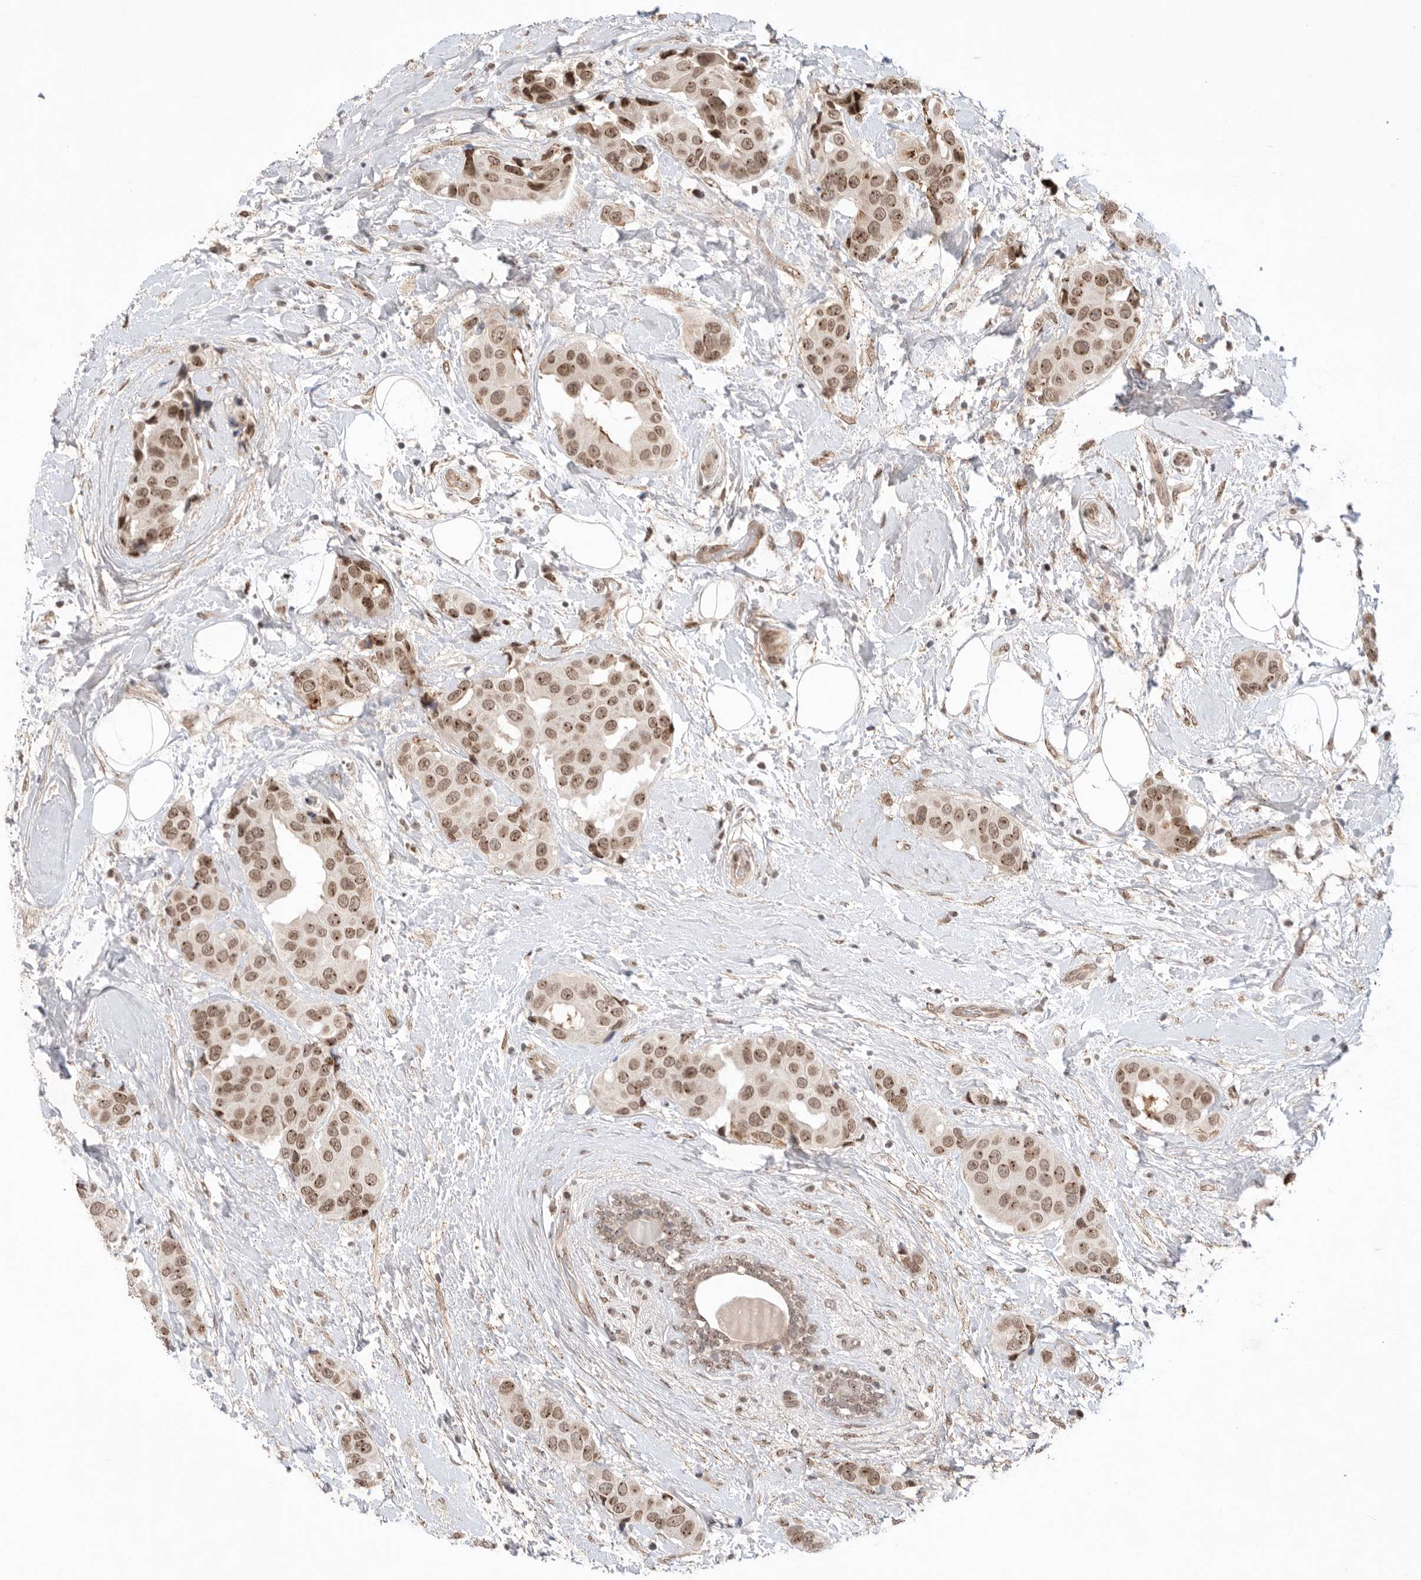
{"staining": {"intensity": "moderate", "quantity": ">75%", "location": "nuclear"}, "tissue": "breast cancer", "cell_type": "Tumor cells", "image_type": "cancer", "snomed": [{"axis": "morphology", "description": "Normal tissue, NOS"}, {"axis": "morphology", "description": "Duct carcinoma"}, {"axis": "topography", "description": "Breast"}], "caption": "Breast infiltrating ductal carcinoma stained for a protein (brown) reveals moderate nuclear positive staining in approximately >75% of tumor cells.", "gene": "LEMD3", "patient": {"sex": "female", "age": 39}}